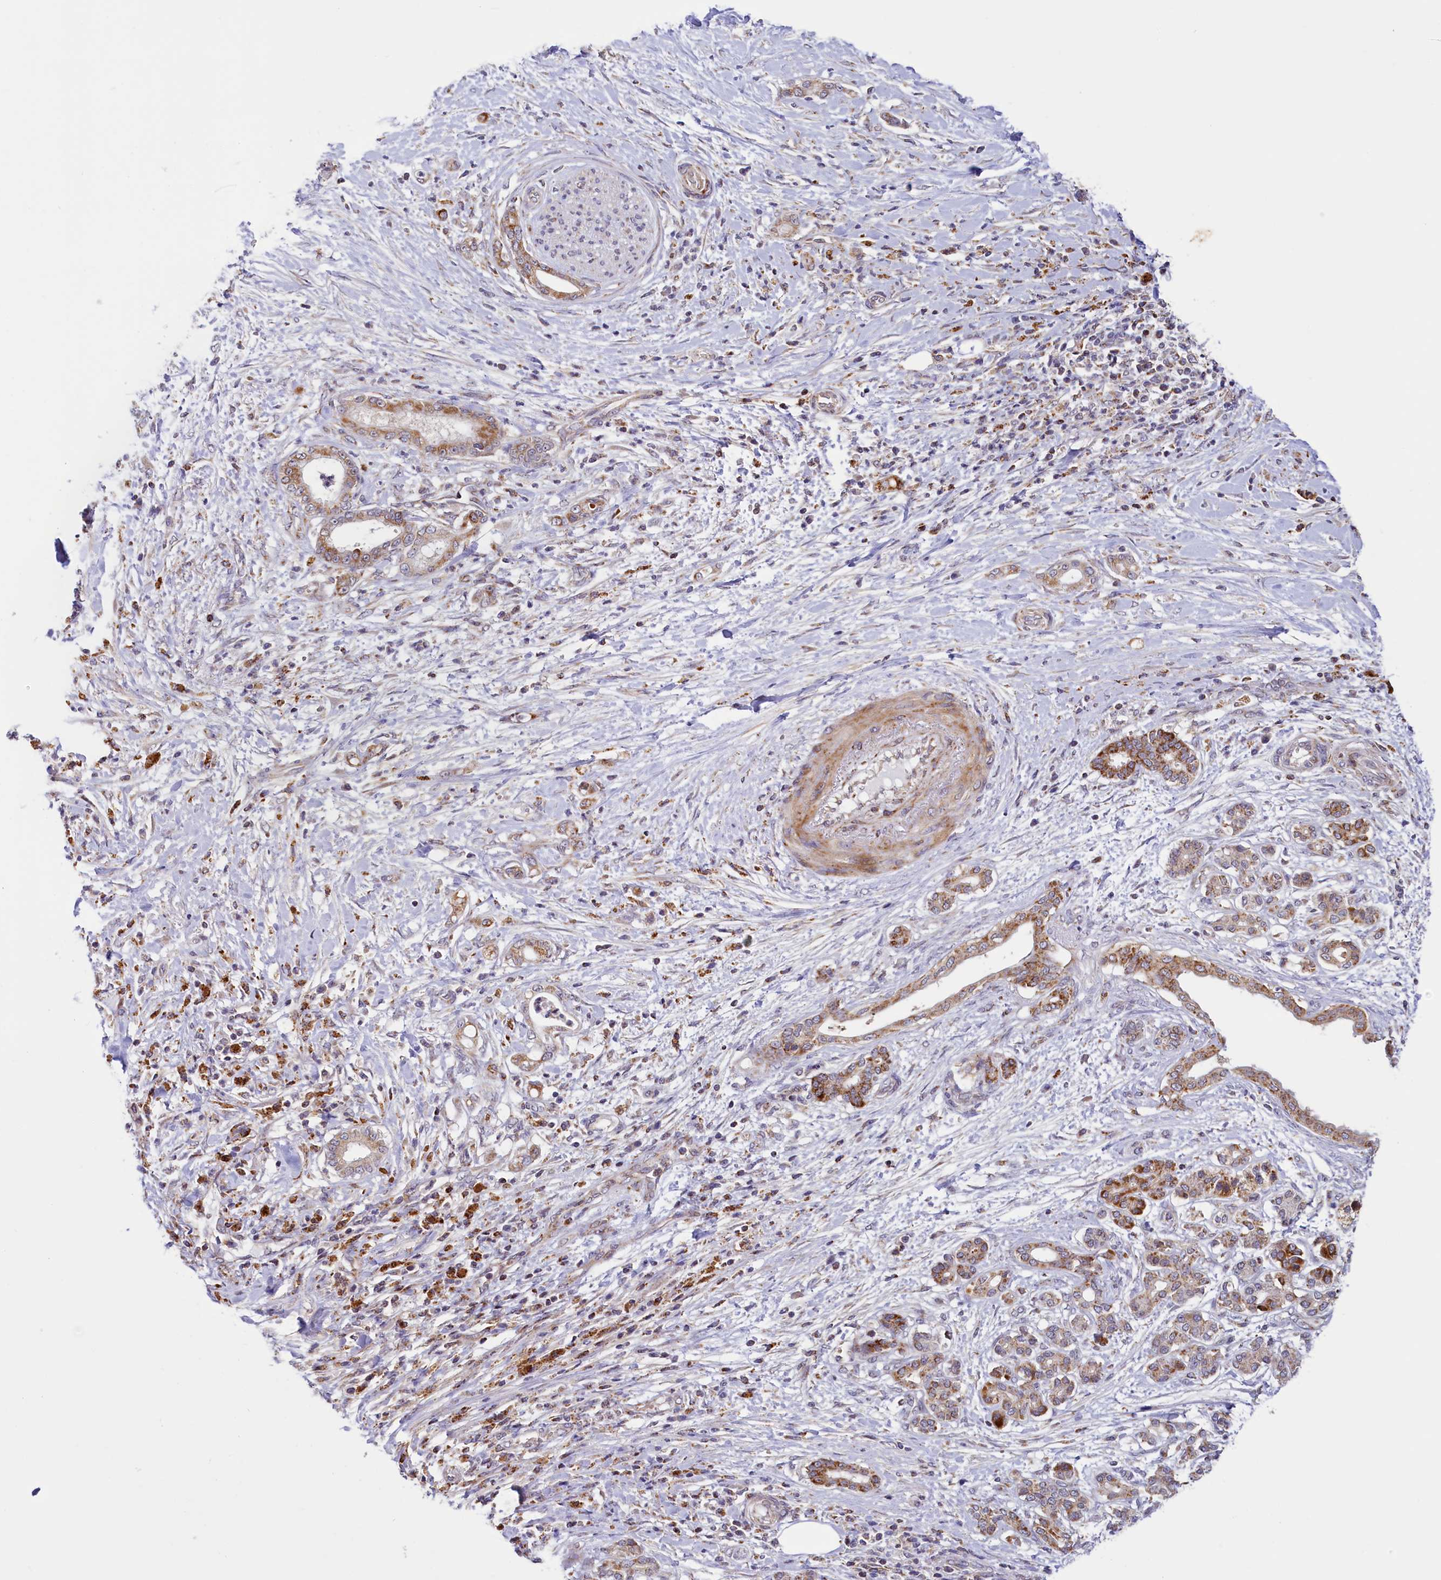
{"staining": {"intensity": "moderate", "quantity": "25%-75%", "location": "cytoplasmic/membranous"}, "tissue": "pancreatic cancer", "cell_type": "Tumor cells", "image_type": "cancer", "snomed": [{"axis": "morphology", "description": "Adenocarcinoma, NOS"}, {"axis": "topography", "description": "Pancreas"}], "caption": "The immunohistochemical stain highlights moderate cytoplasmic/membranous staining in tumor cells of adenocarcinoma (pancreatic) tissue. The protein of interest is shown in brown color, while the nuclei are stained blue.", "gene": "DYNC2H1", "patient": {"sex": "female", "age": 55}}